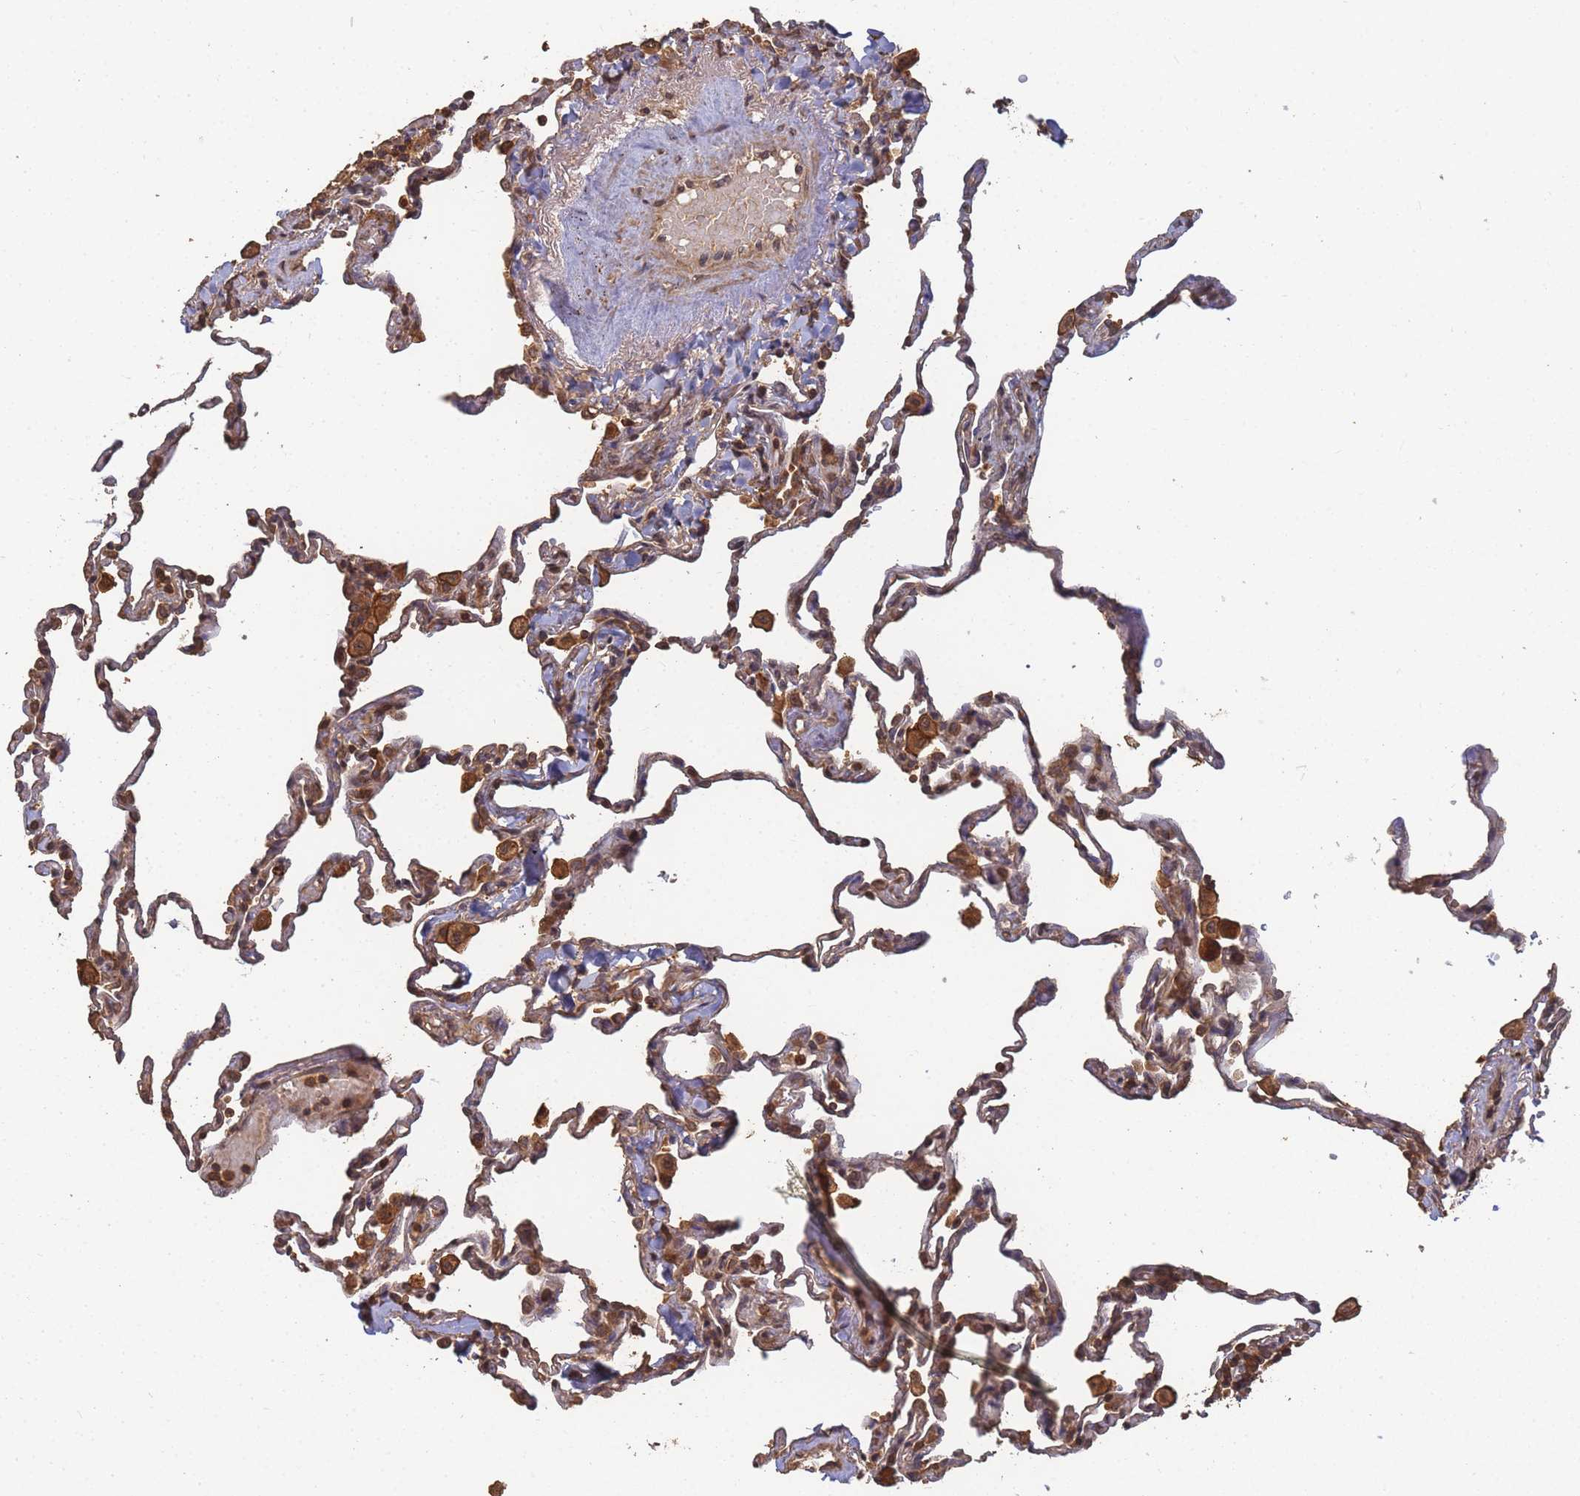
{"staining": {"intensity": "weak", "quantity": "25%-75%", "location": "cytoplasmic/membranous"}, "tissue": "lung", "cell_type": "Alveolar cells", "image_type": "normal", "snomed": [{"axis": "morphology", "description": "Normal tissue, NOS"}, {"axis": "topography", "description": "Lung"}], "caption": "High-magnification brightfield microscopy of unremarkable lung stained with DAB (3,3'-diaminobenzidine) (brown) and counterstained with hematoxylin (blue). alveolar cells exhibit weak cytoplasmic/membranous positivity is present in about25%-75% of cells.", "gene": "ALKBH1", "patient": {"sex": "male", "age": 59}}